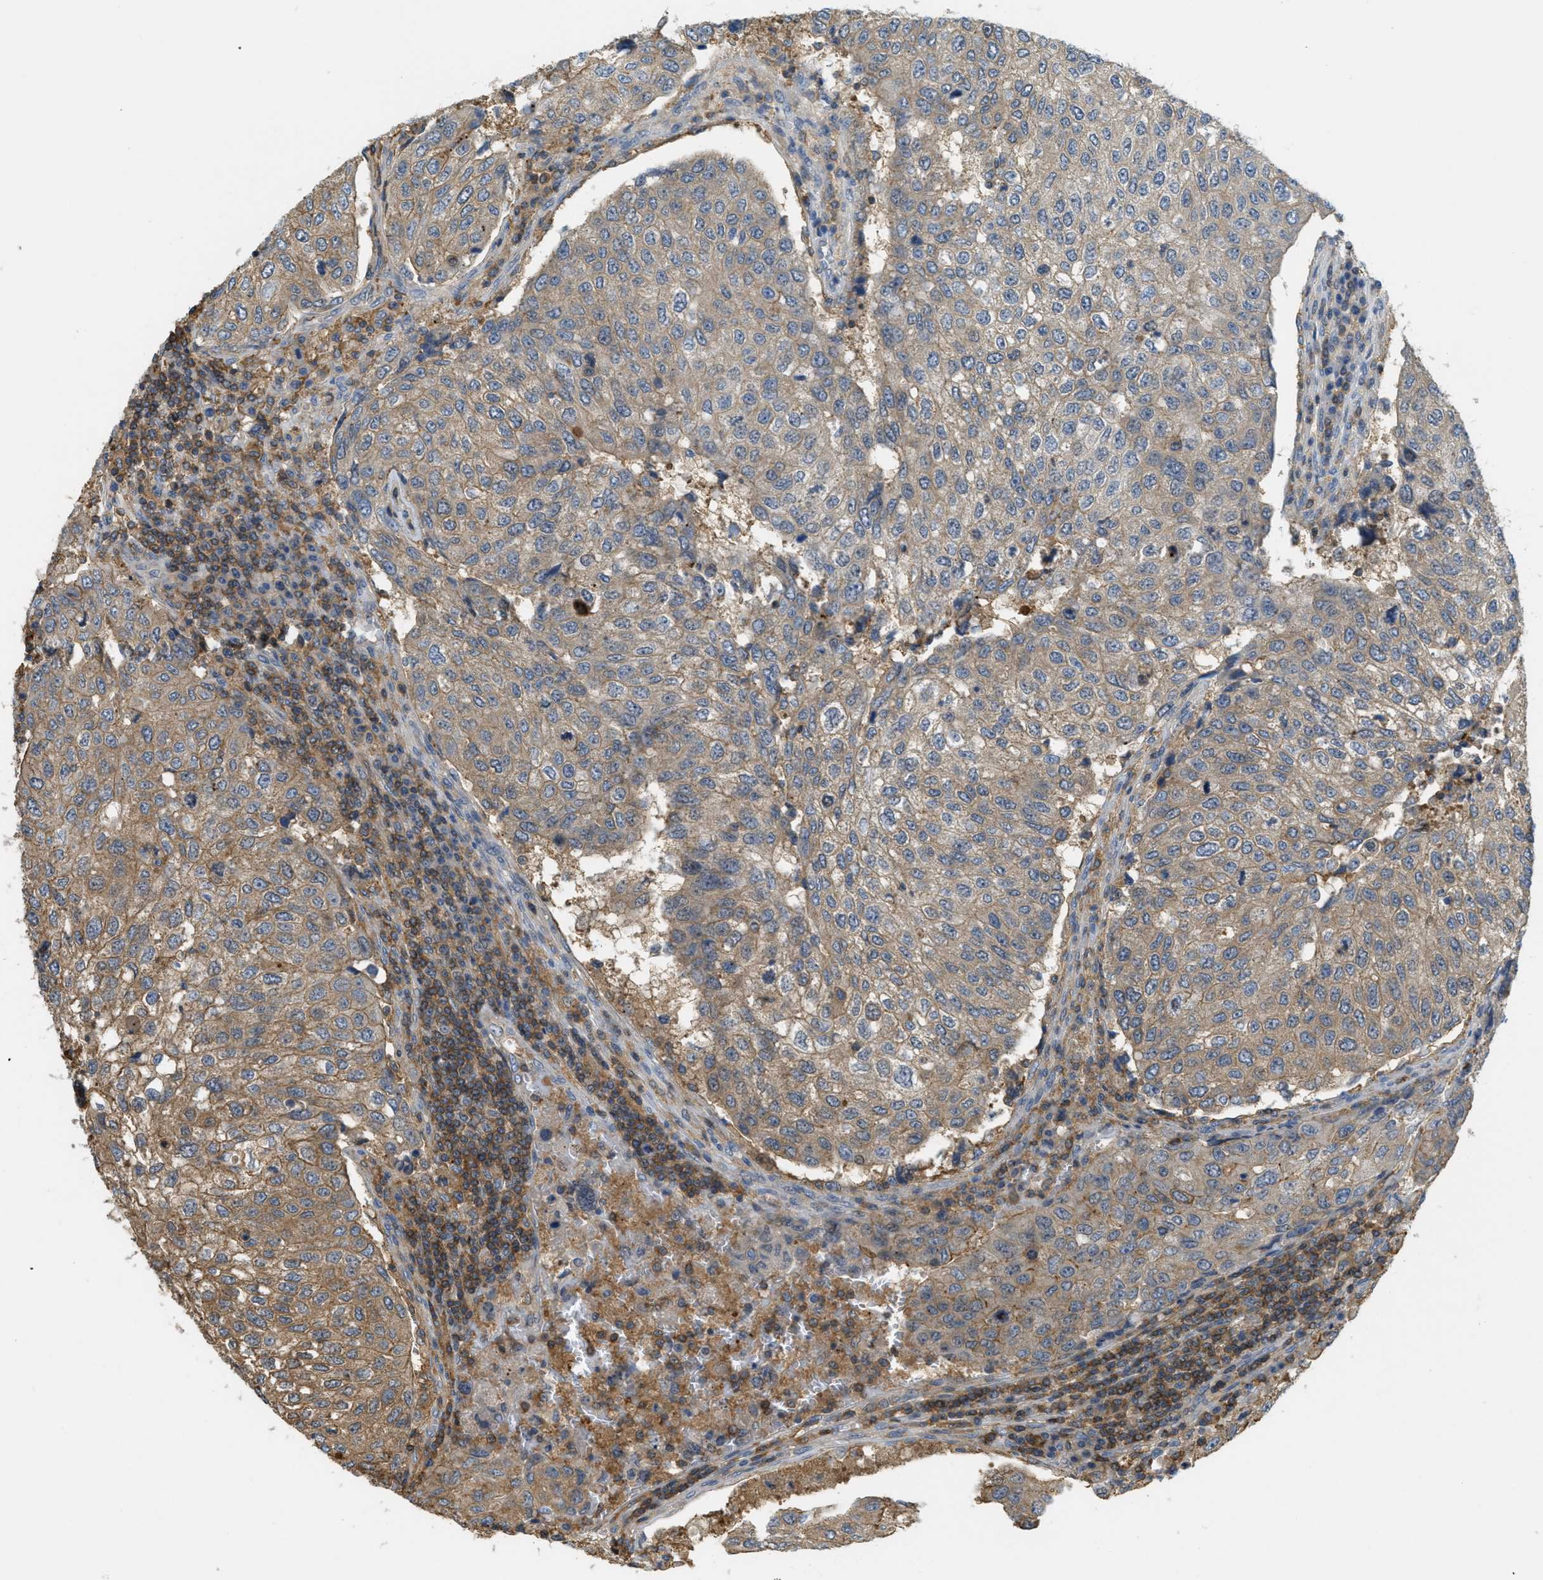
{"staining": {"intensity": "weak", "quantity": ">75%", "location": "cytoplasmic/membranous"}, "tissue": "urothelial cancer", "cell_type": "Tumor cells", "image_type": "cancer", "snomed": [{"axis": "morphology", "description": "Urothelial carcinoma, High grade"}, {"axis": "topography", "description": "Lymph node"}, {"axis": "topography", "description": "Urinary bladder"}], "caption": "Immunohistochemical staining of high-grade urothelial carcinoma displays weak cytoplasmic/membranous protein staining in approximately >75% of tumor cells.", "gene": "GRIK2", "patient": {"sex": "male", "age": 51}}